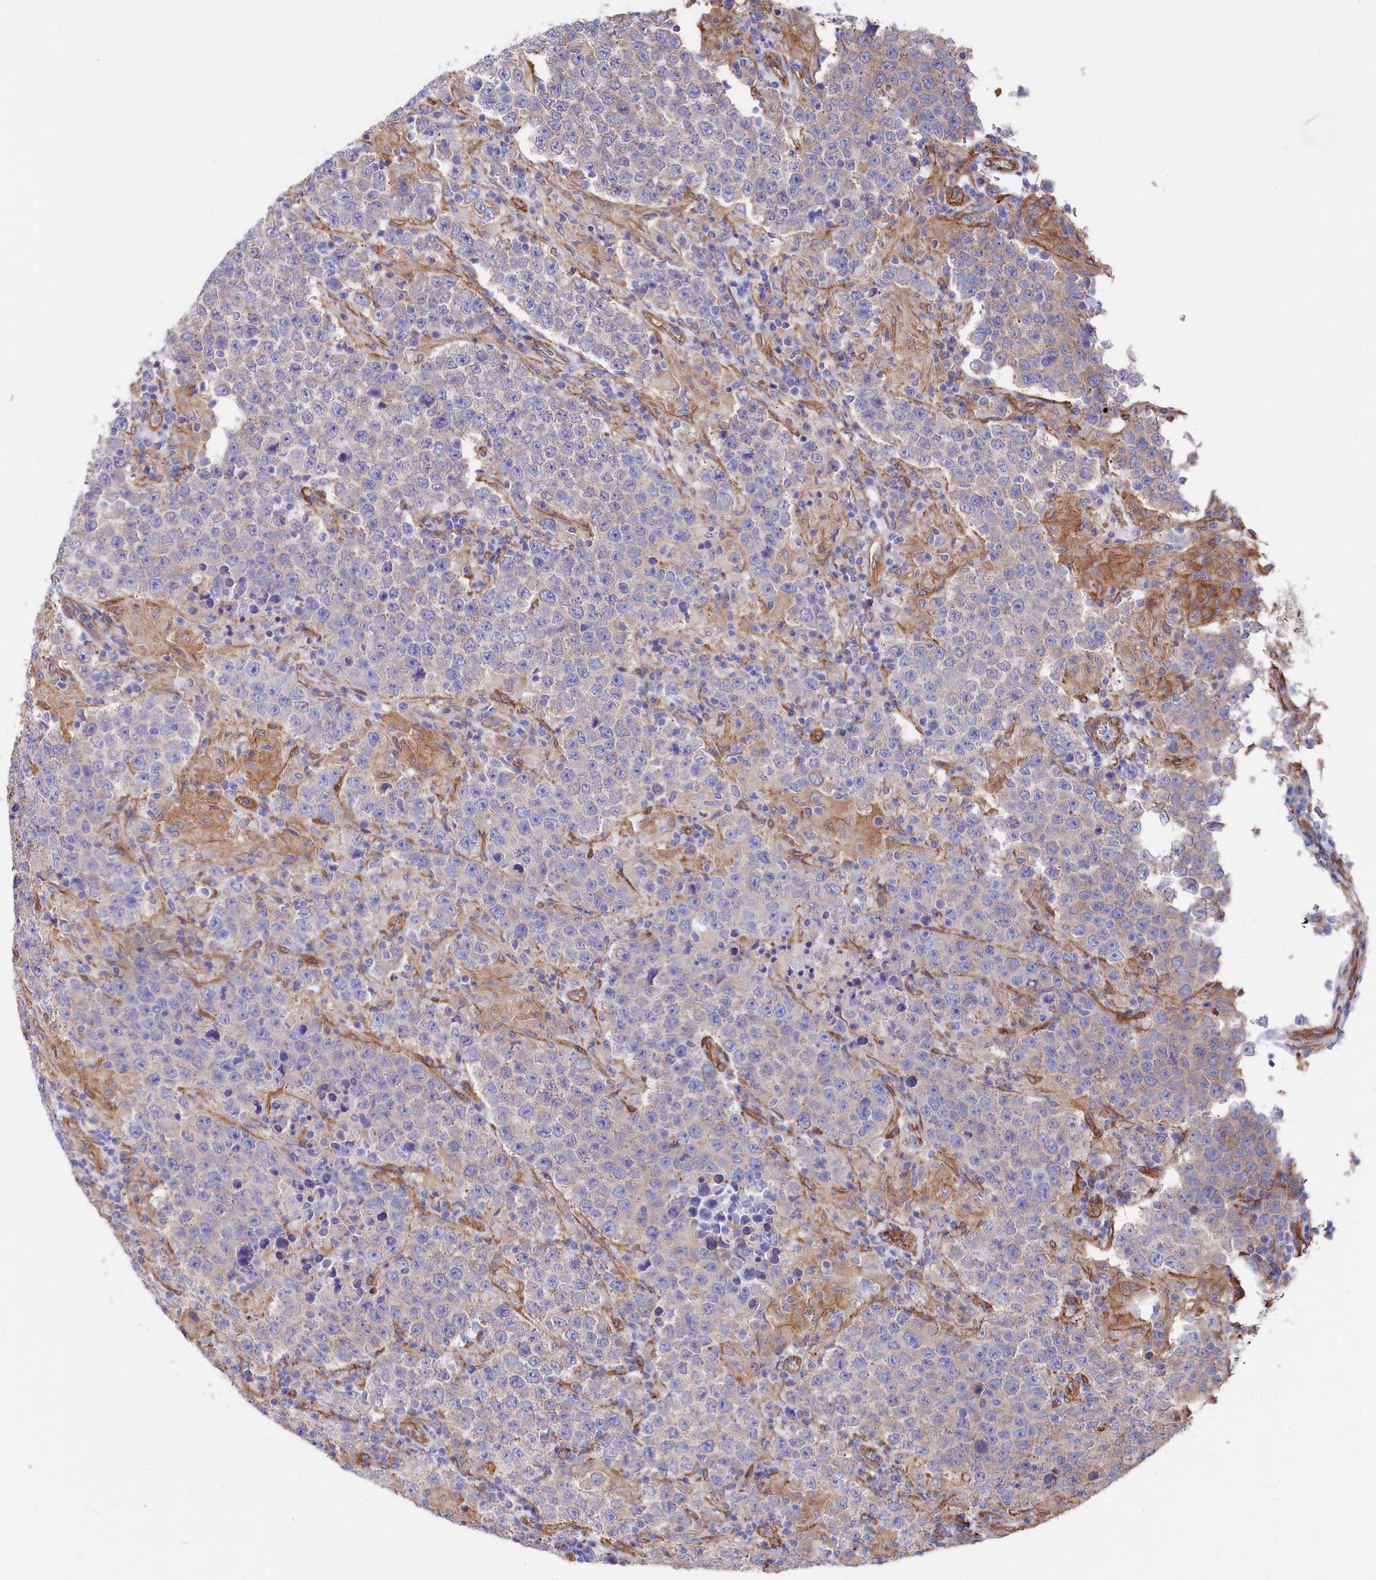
{"staining": {"intensity": "negative", "quantity": "none", "location": "none"}, "tissue": "testis cancer", "cell_type": "Tumor cells", "image_type": "cancer", "snomed": [{"axis": "morphology", "description": "Normal tissue, NOS"}, {"axis": "morphology", "description": "Urothelial carcinoma, High grade"}, {"axis": "morphology", "description": "Seminoma, NOS"}, {"axis": "morphology", "description": "Carcinoma, Embryonal, NOS"}, {"axis": "topography", "description": "Urinary bladder"}, {"axis": "topography", "description": "Testis"}], "caption": "A high-resolution histopathology image shows immunohistochemistry staining of testis urothelial carcinoma (high-grade), which exhibits no significant positivity in tumor cells.", "gene": "TNKS1BP1", "patient": {"sex": "male", "age": 41}}